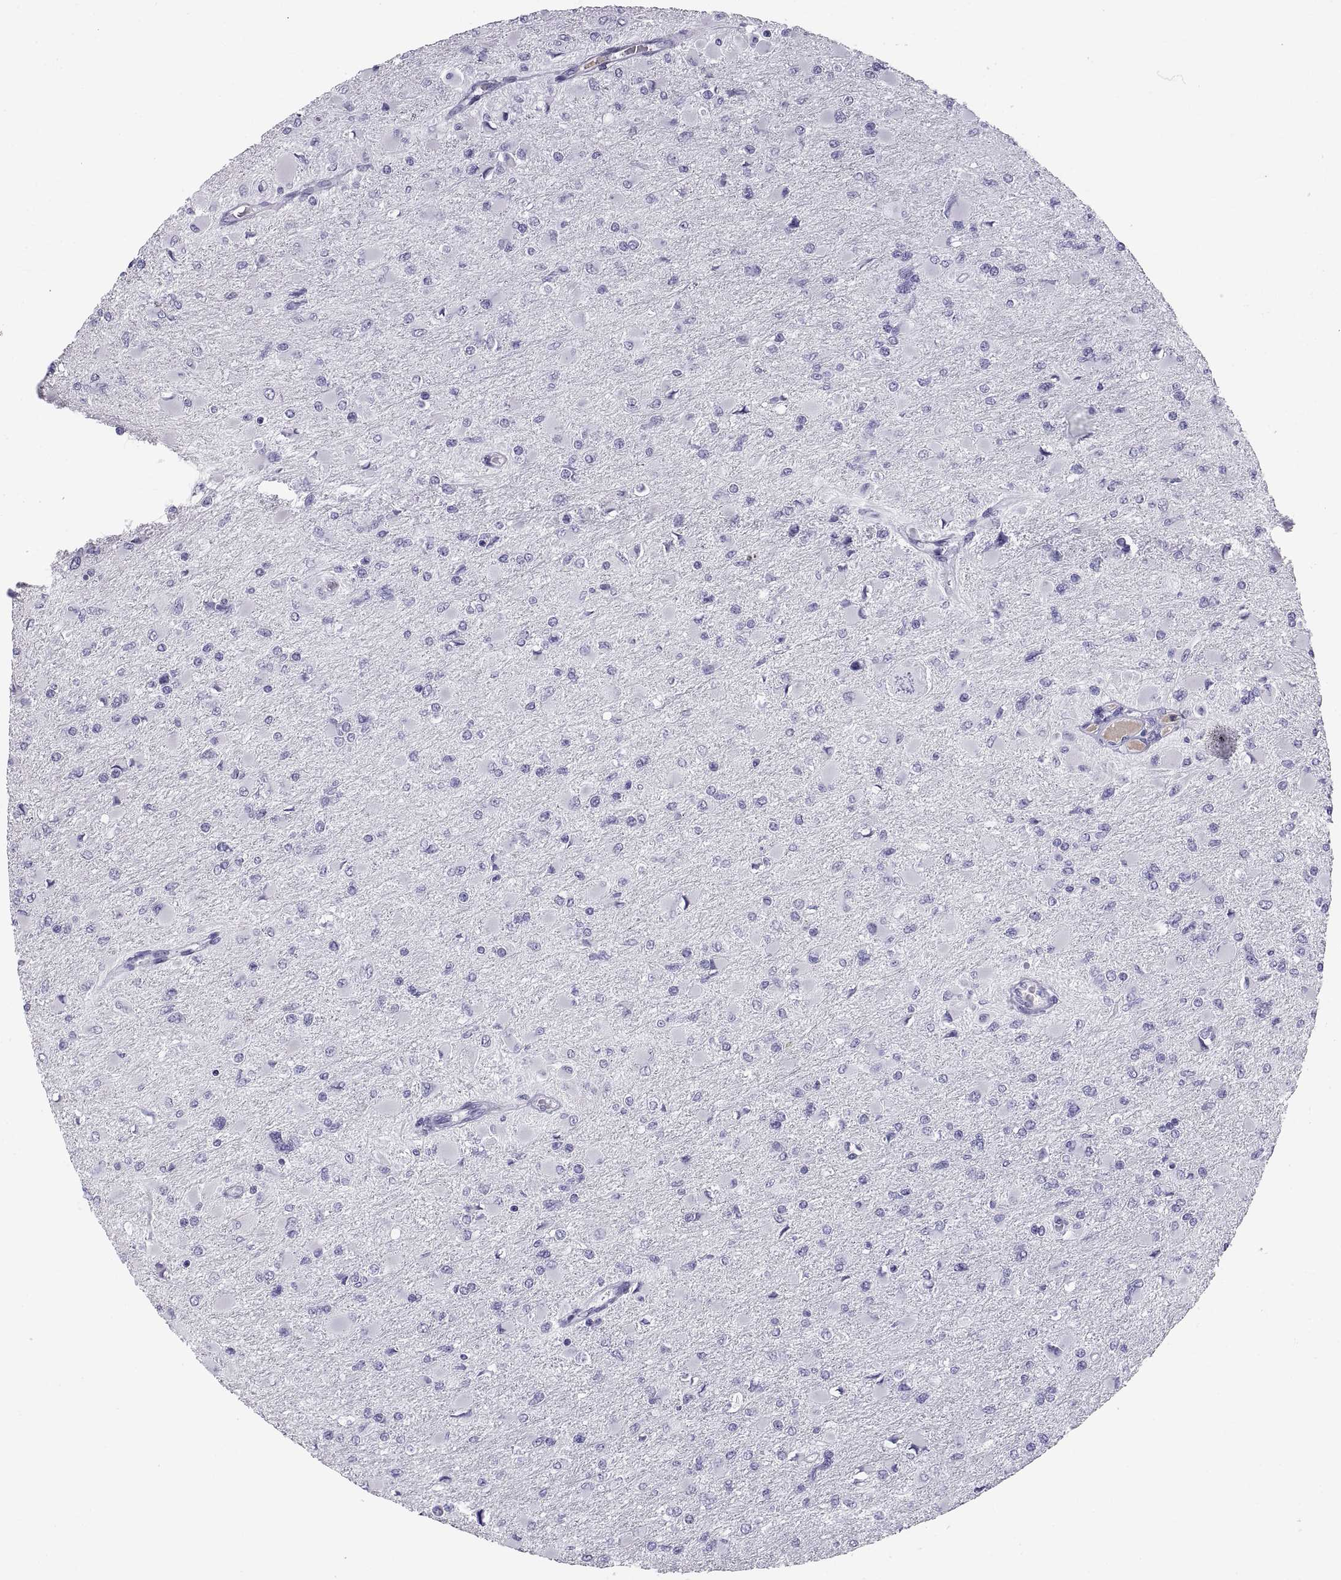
{"staining": {"intensity": "negative", "quantity": "none", "location": "none"}, "tissue": "glioma", "cell_type": "Tumor cells", "image_type": "cancer", "snomed": [{"axis": "morphology", "description": "Glioma, malignant, High grade"}, {"axis": "topography", "description": "Cerebral cortex"}], "caption": "Immunohistochemical staining of glioma displays no significant staining in tumor cells. Brightfield microscopy of immunohistochemistry (IHC) stained with DAB (3,3'-diaminobenzidine) (brown) and hematoxylin (blue), captured at high magnification.", "gene": "CT47A10", "patient": {"sex": "female", "age": 36}}